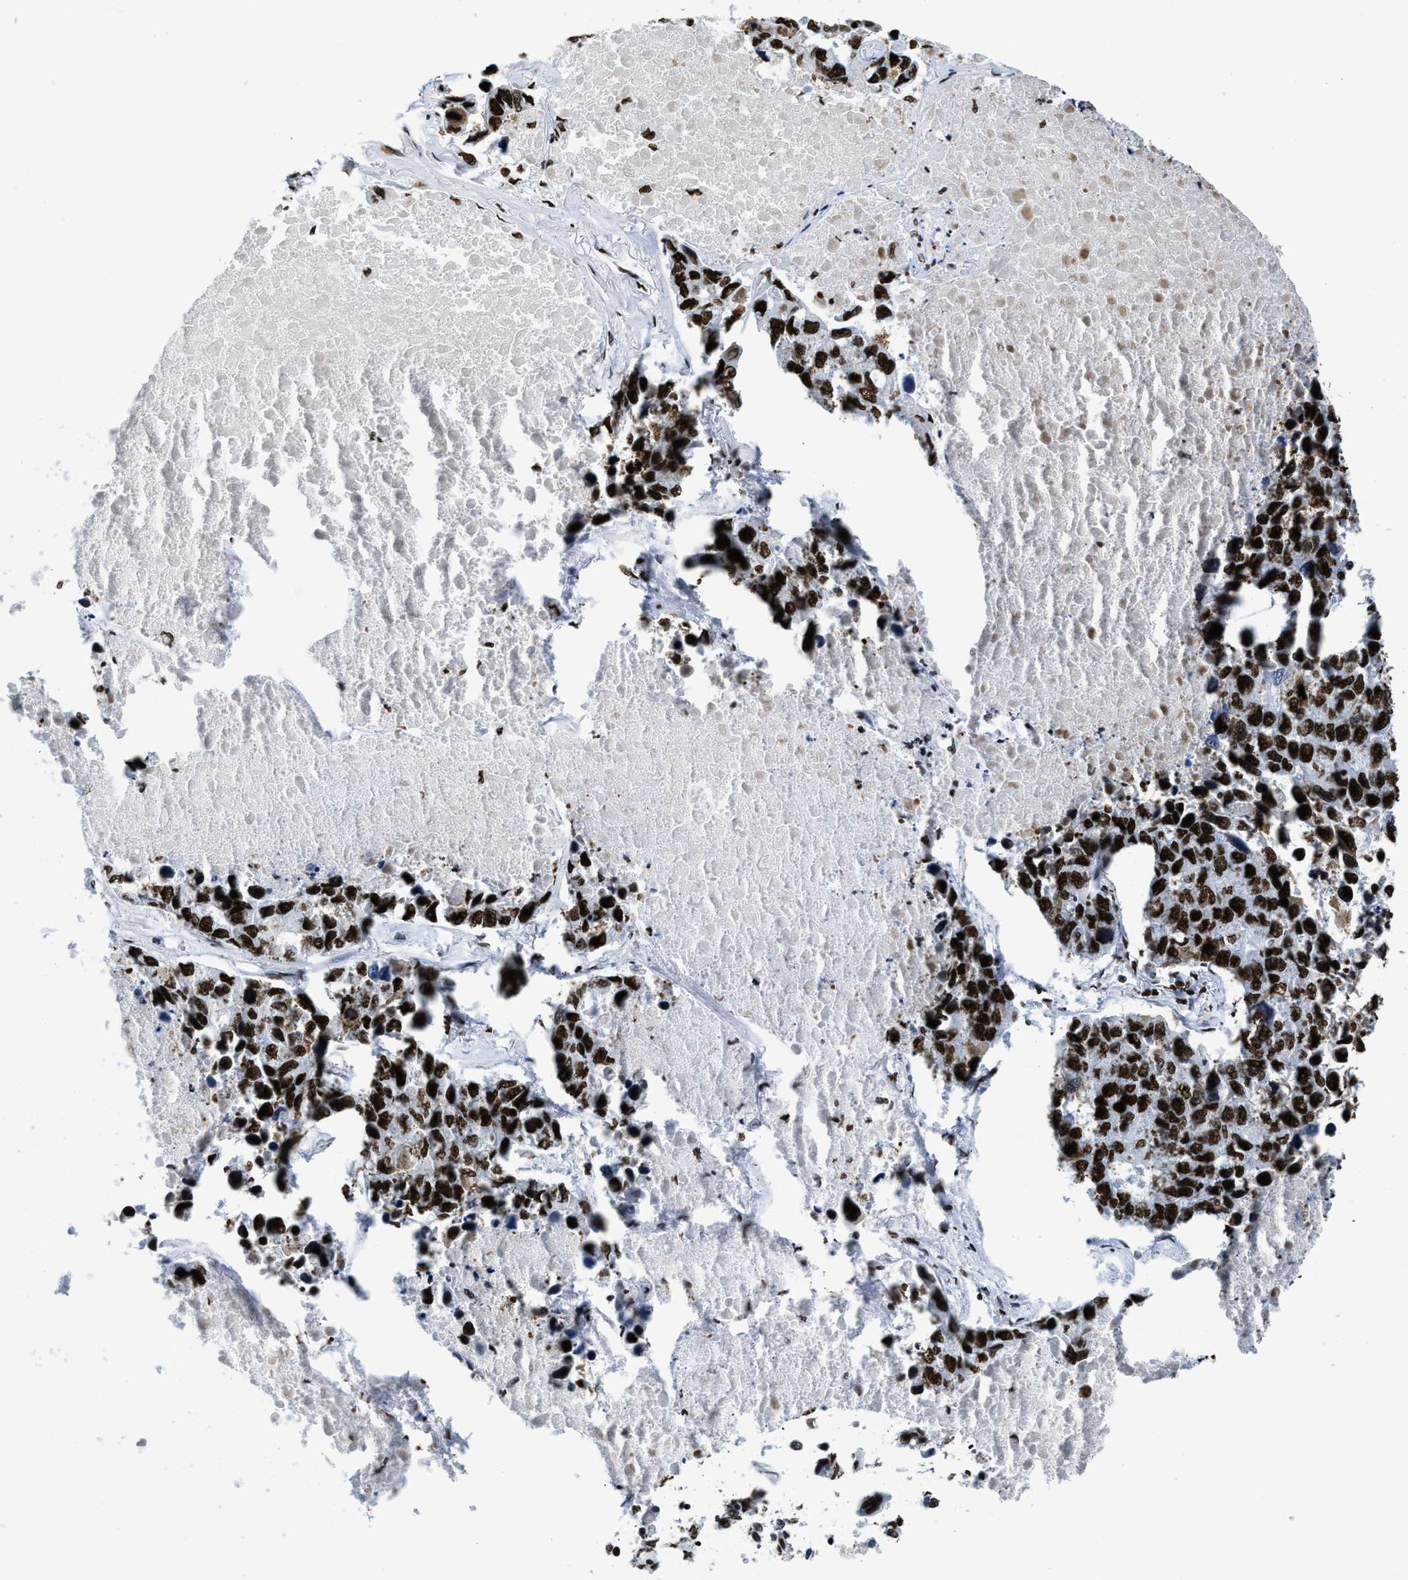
{"staining": {"intensity": "strong", "quantity": ">75%", "location": "nuclear"}, "tissue": "lung cancer", "cell_type": "Tumor cells", "image_type": "cancer", "snomed": [{"axis": "morphology", "description": "Adenocarcinoma, NOS"}, {"axis": "topography", "description": "Lung"}], "caption": "The image reveals immunohistochemical staining of lung cancer. There is strong nuclear positivity is seen in approximately >75% of tumor cells.", "gene": "SMARCC2", "patient": {"sex": "male", "age": 64}}